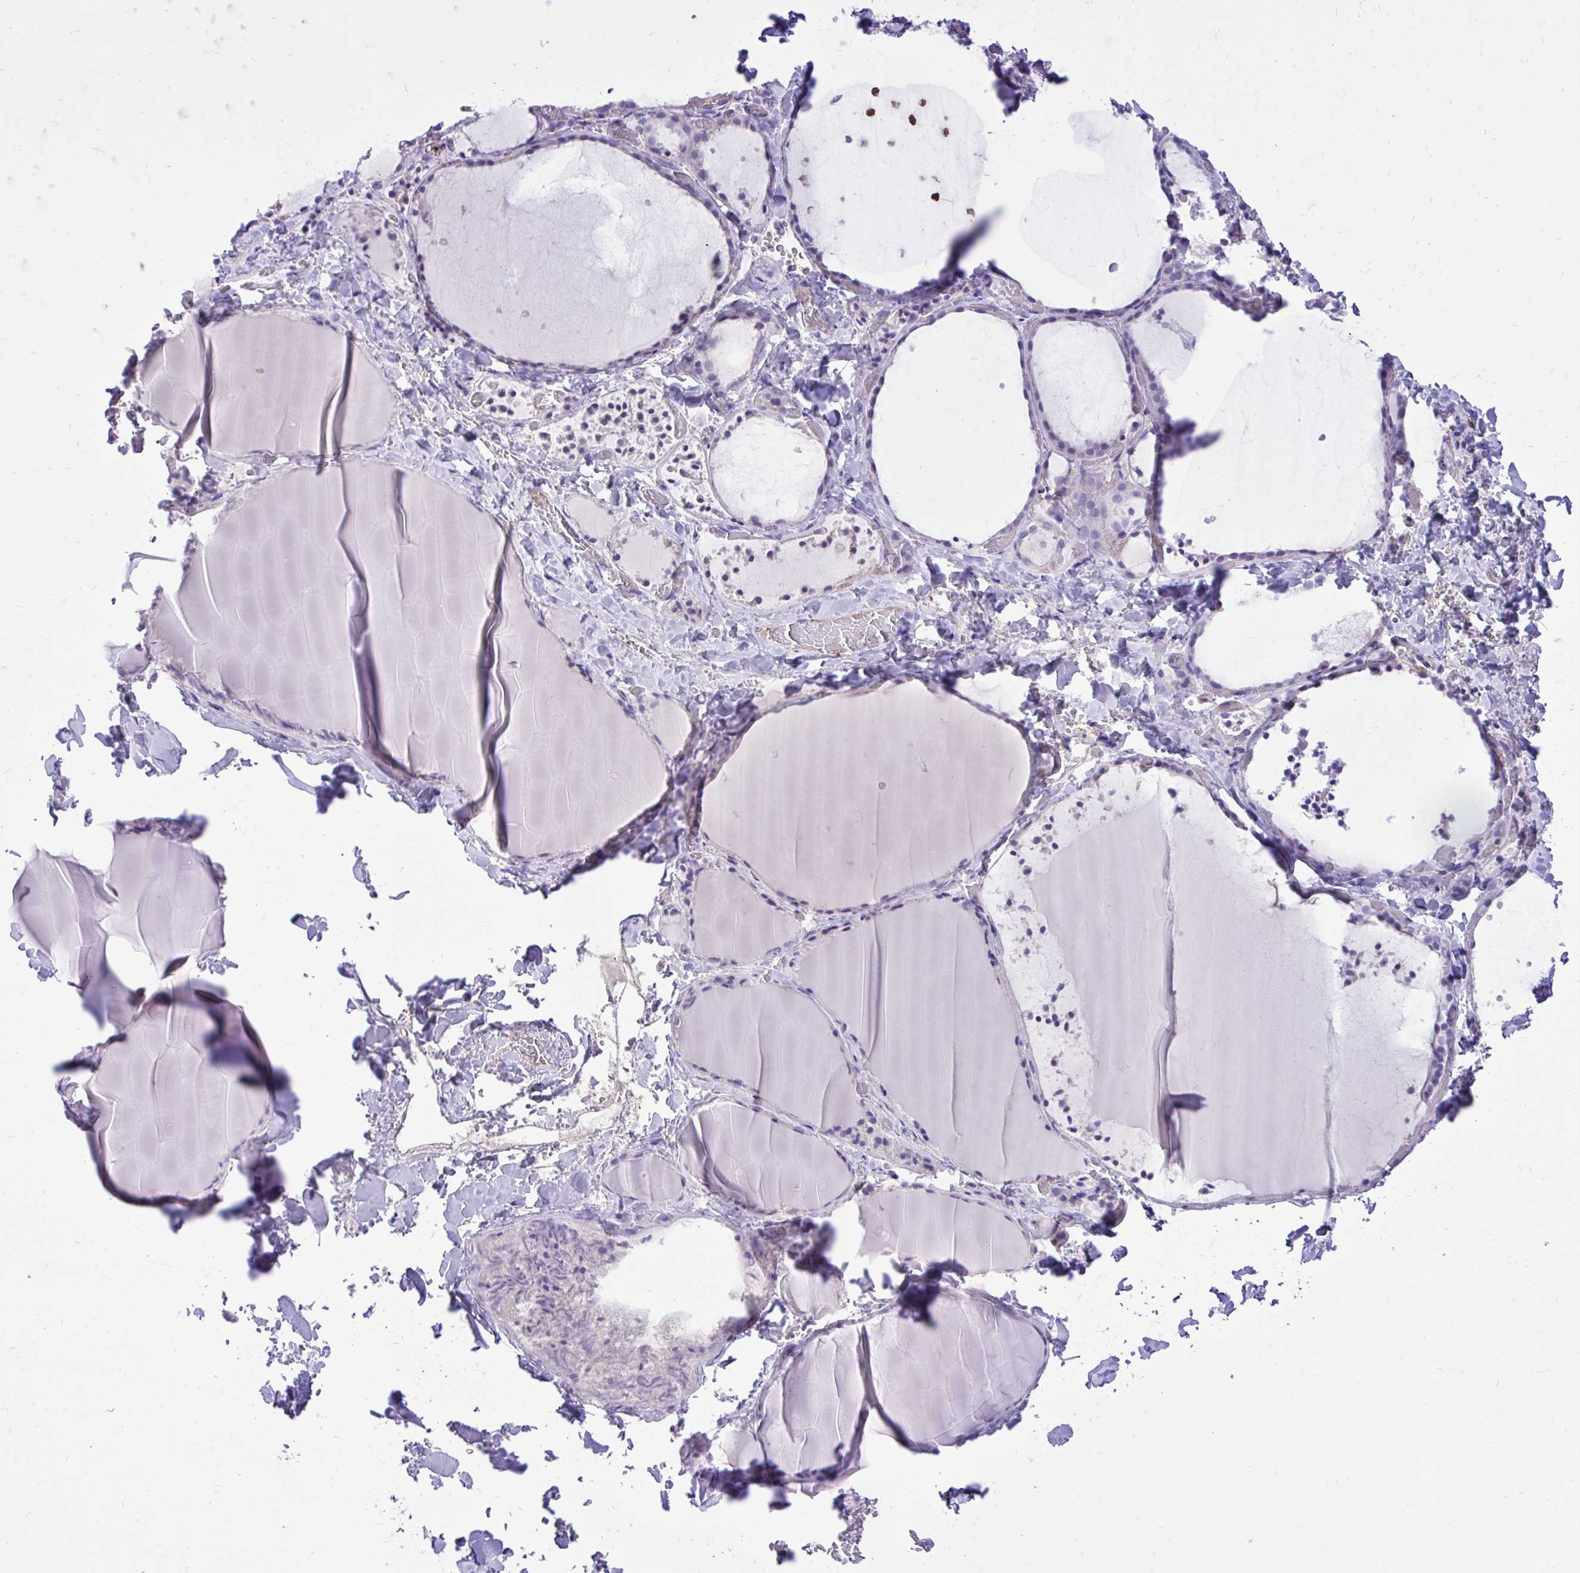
{"staining": {"intensity": "negative", "quantity": "none", "location": "none"}, "tissue": "thyroid gland", "cell_type": "Glandular cells", "image_type": "normal", "snomed": [{"axis": "morphology", "description": "Normal tissue, NOS"}, {"axis": "topography", "description": "Thyroid gland"}], "caption": "Protein analysis of benign thyroid gland shows no significant staining in glandular cells. (Immunohistochemistry (ihc), brightfield microscopy, high magnification).", "gene": "TLR7", "patient": {"sex": "female", "age": 36}}